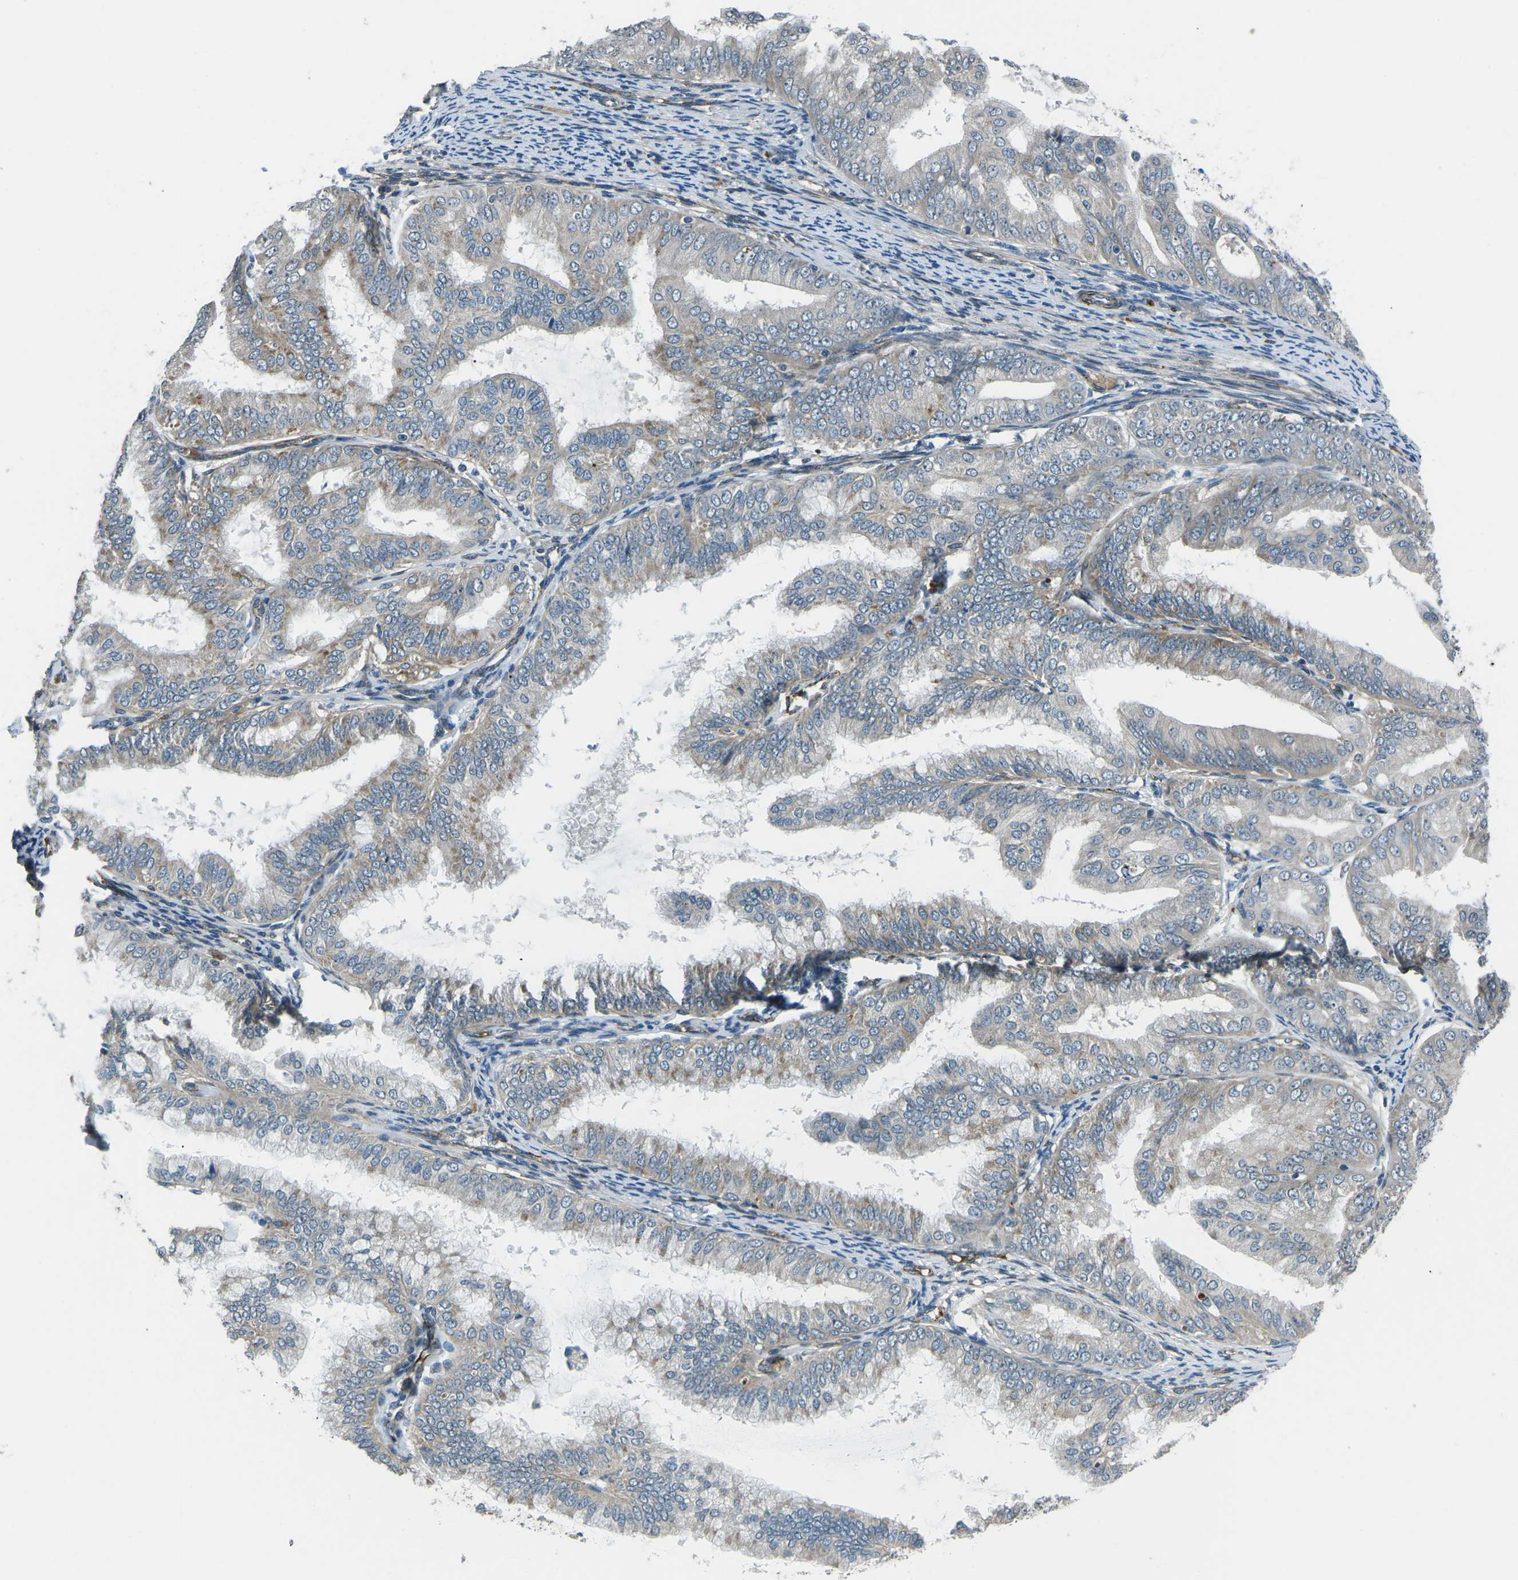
{"staining": {"intensity": "weak", "quantity": "<25%", "location": "cytoplasmic/membranous"}, "tissue": "endometrial cancer", "cell_type": "Tumor cells", "image_type": "cancer", "snomed": [{"axis": "morphology", "description": "Adenocarcinoma, NOS"}, {"axis": "topography", "description": "Endometrium"}], "caption": "Immunohistochemical staining of human endometrial cancer (adenocarcinoma) displays no significant staining in tumor cells.", "gene": "AFAP1", "patient": {"sex": "female", "age": 63}}